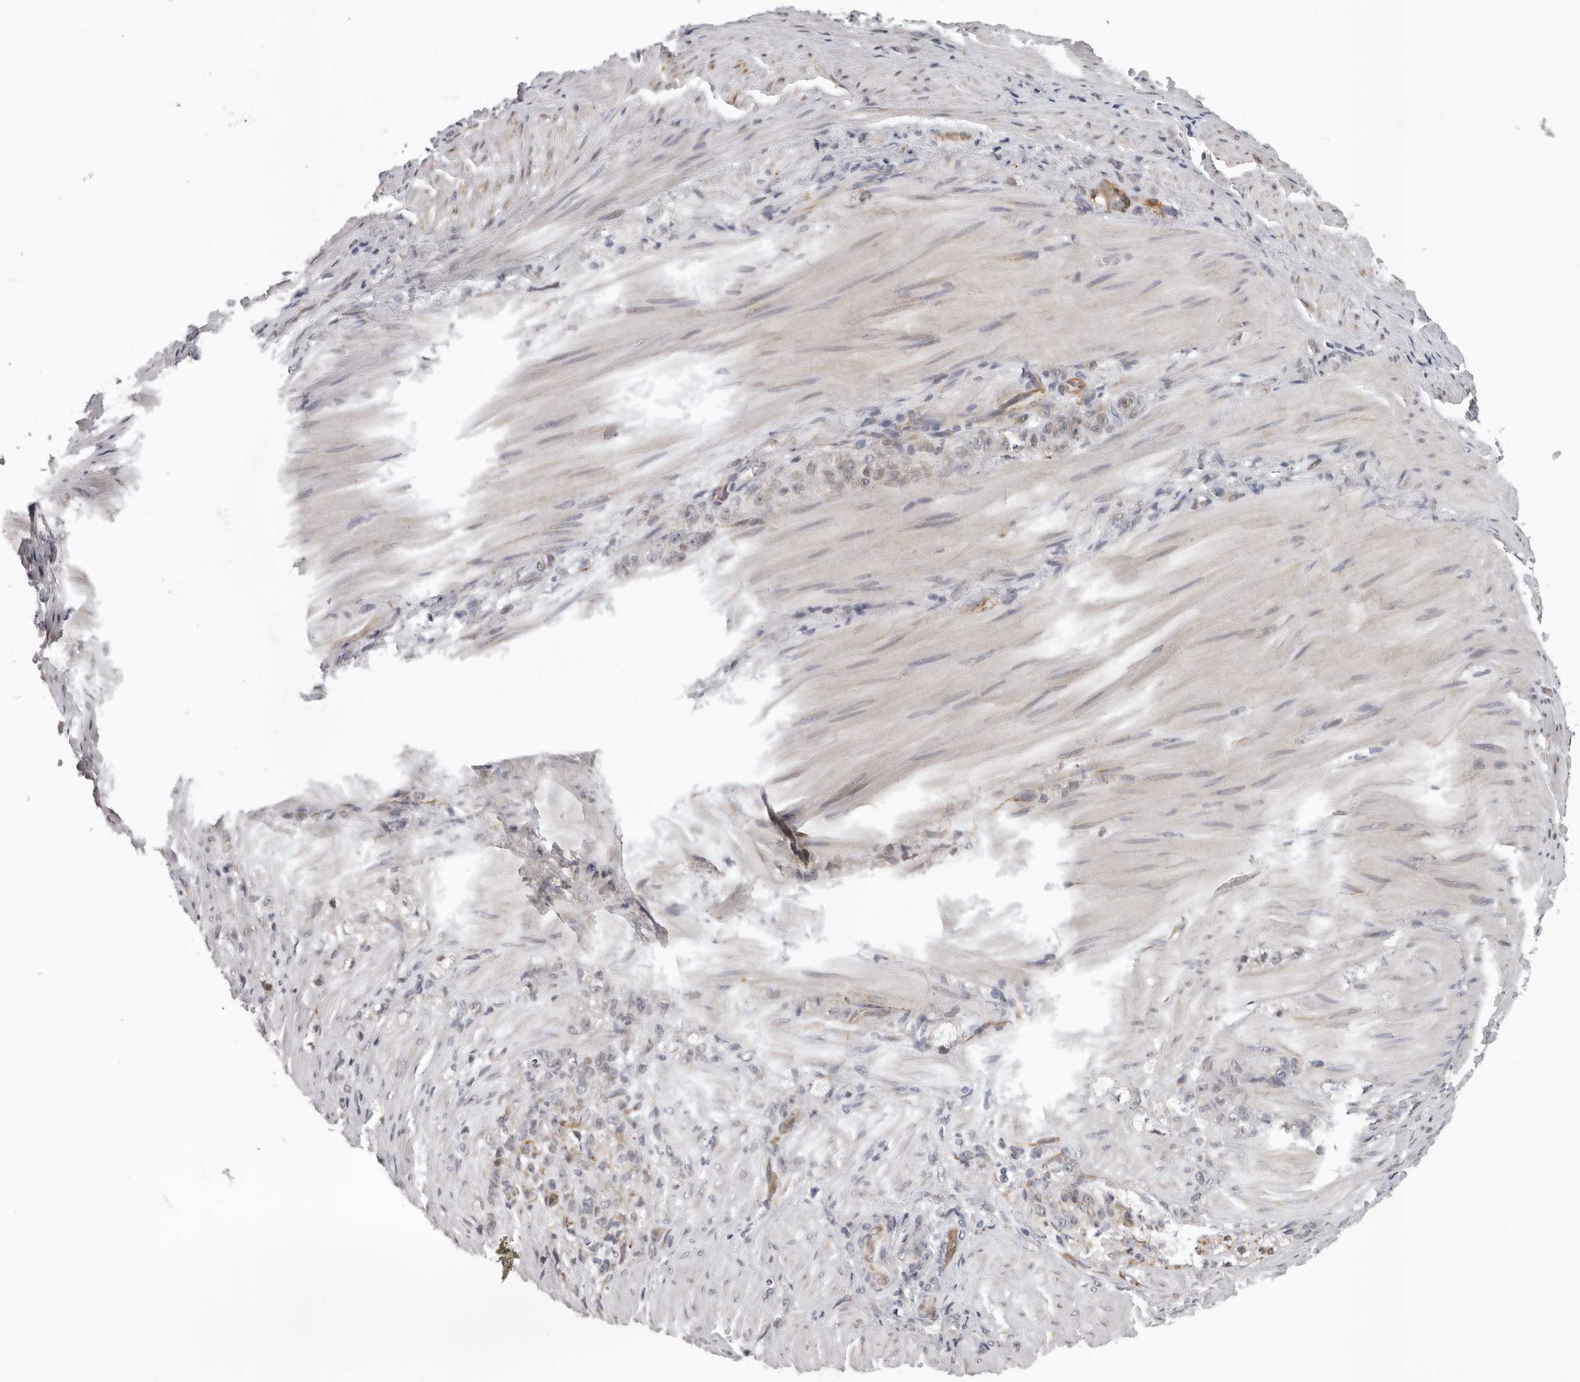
{"staining": {"intensity": "negative", "quantity": "none", "location": "none"}, "tissue": "stomach cancer", "cell_type": "Tumor cells", "image_type": "cancer", "snomed": [{"axis": "morphology", "description": "Normal tissue, NOS"}, {"axis": "morphology", "description": "Adenocarcinoma, NOS"}, {"axis": "topography", "description": "Stomach"}], "caption": "Tumor cells are negative for protein expression in human stomach cancer (adenocarcinoma).", "gene": "RALGPS2", "patient": {"sex": "male", "age": 82}}